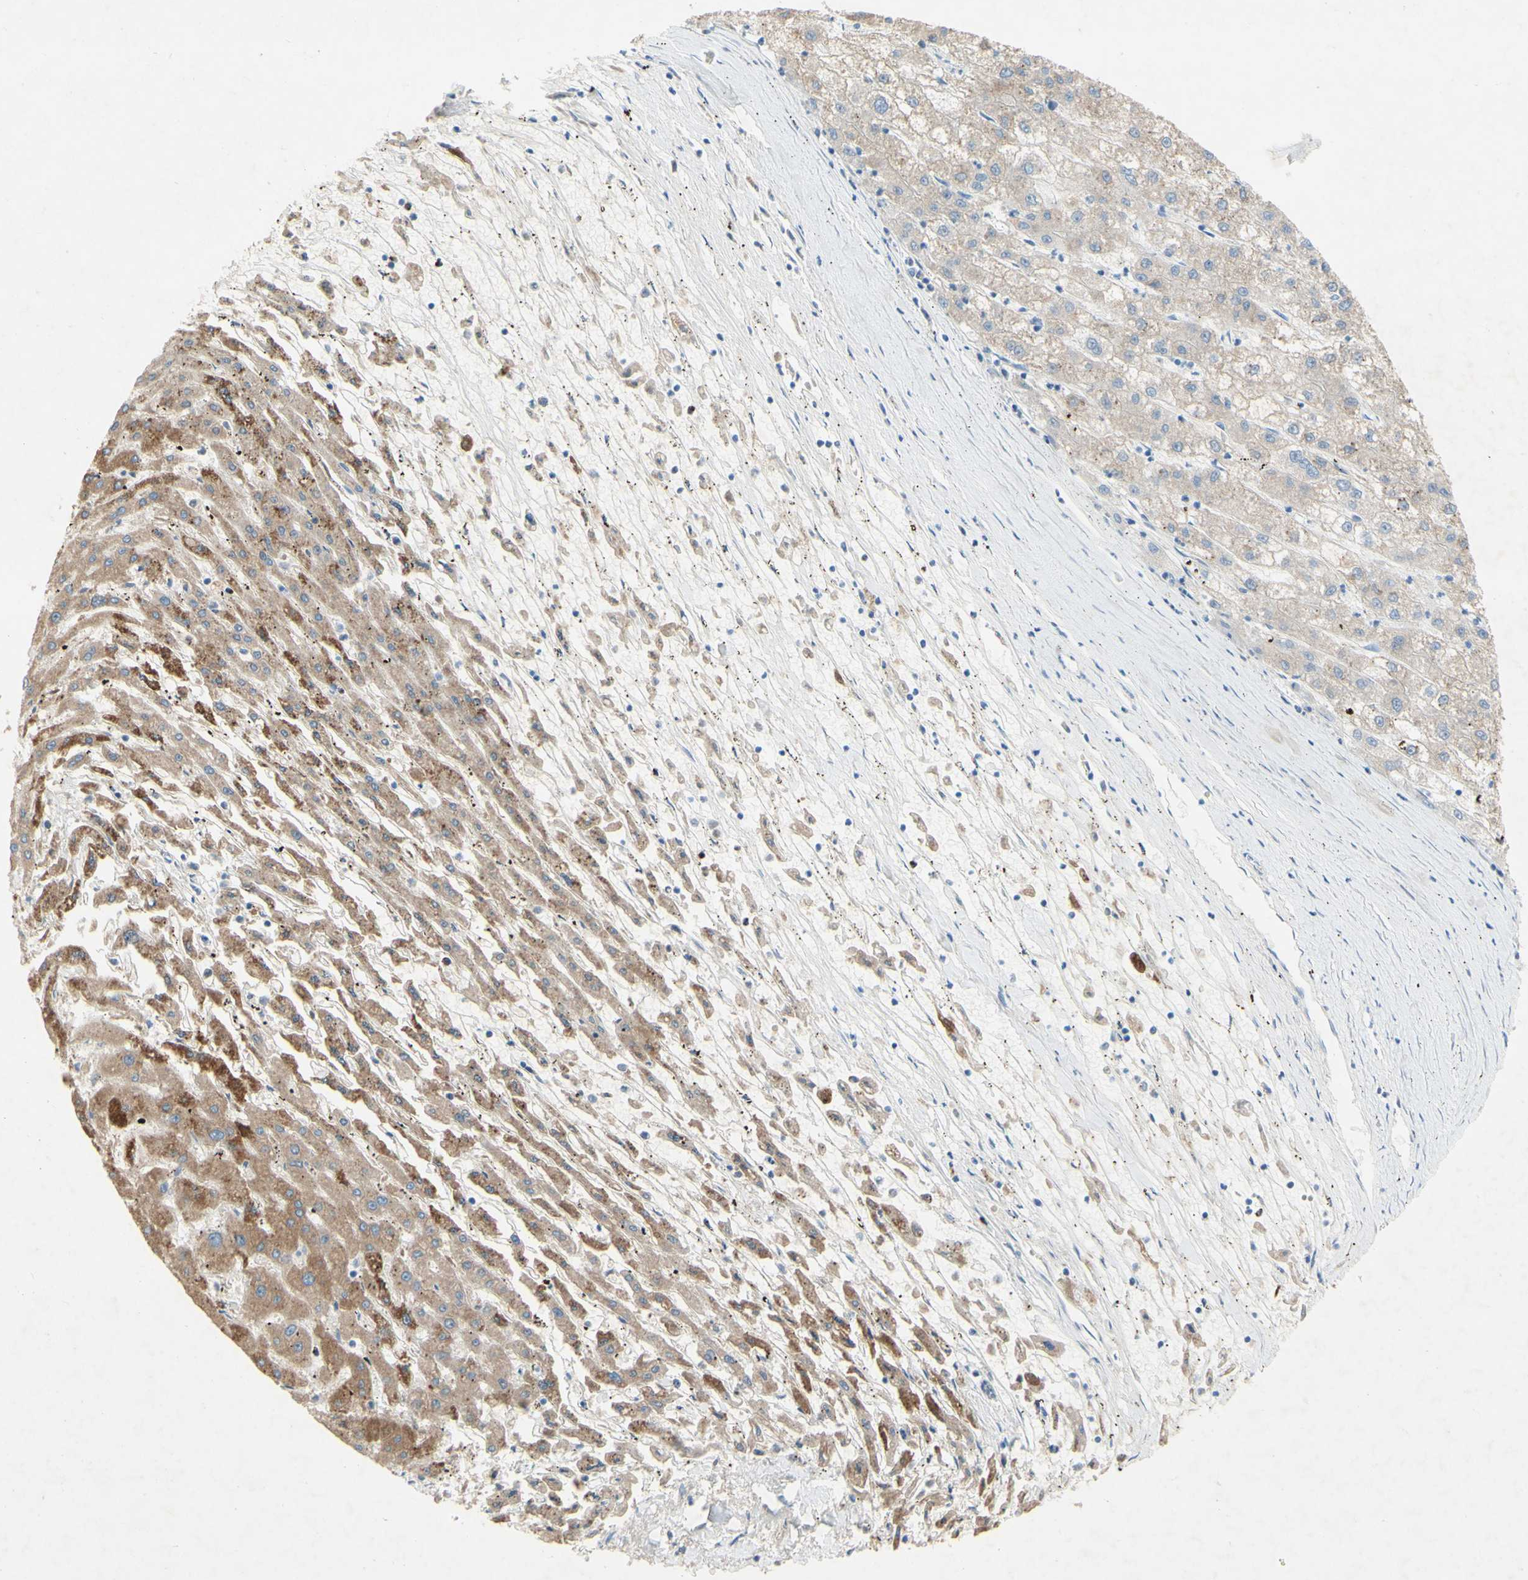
{"staining": {"intensity": "weak", "quantity": ">75%", "location": "cytoplasmic/membranous"}, "tissue": "liver cancer", "cell_type": "Tumor cells", "image_type": "cancer", "snomed": [{"axis": "morphology", "description": "Carcinoma, Hepatocellular, NOS"}, {"axis": "topography", "description": "Liver"}], "caption": "Immunohistochemistry micrograph of liver cancer (hepatocellular carcinoma) stained for a protein (brown), which shows low levels of weak cytoplasmic/membranous expression in about >75% of tumor cells.", "gene": "ACADL", "patient": {"sex": "male", "age": 72}}